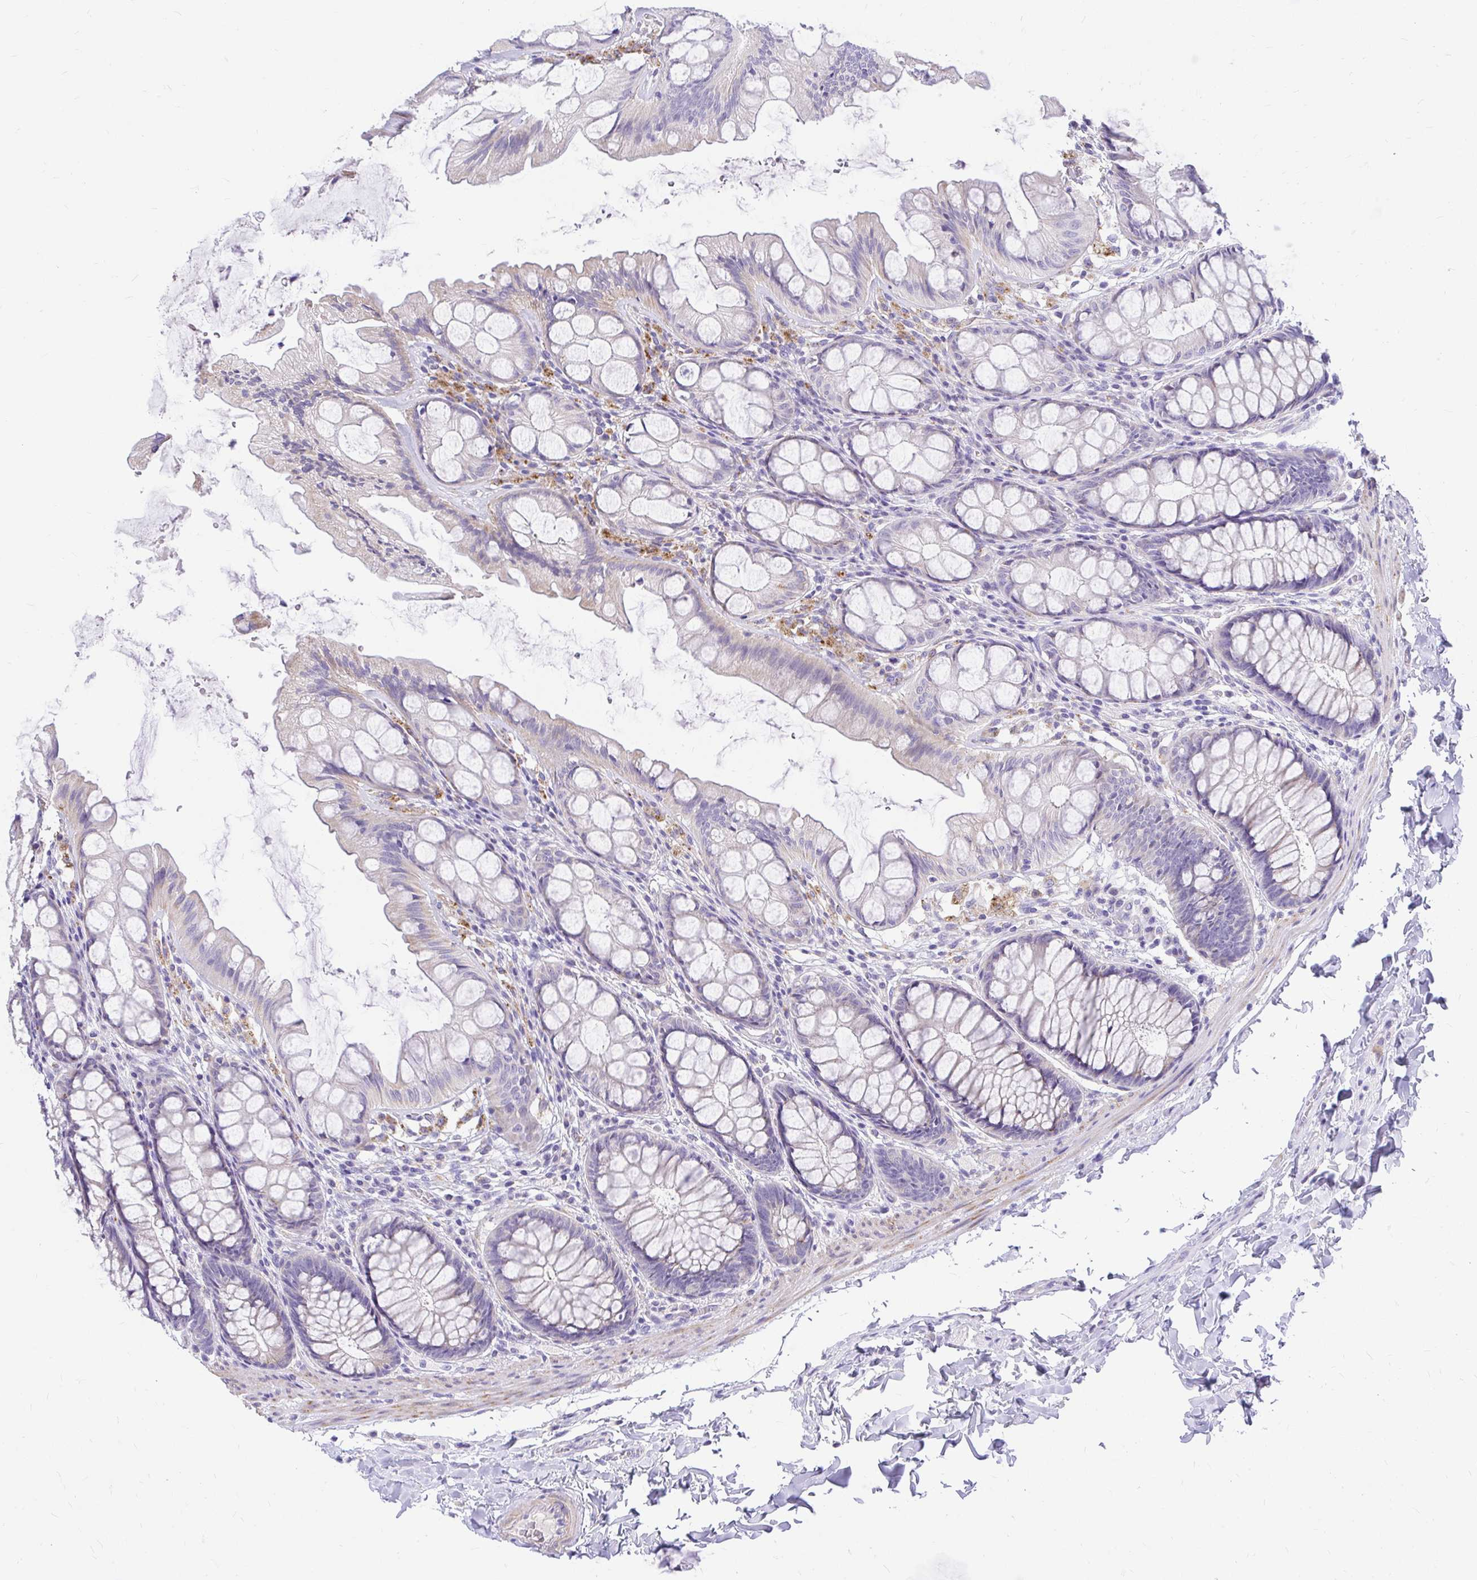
{"staining": {"intensity": "negative", "quantity": "none", "location": "none"}, "tissue": "colon", "cell_type": "Endothelial cells", "image_type": "normal", "snomed": [{"axis": "morphology", "description": "Normal tissue, NOS"}, {"axis": "topography", "description": "Colon"}], "caption": "Immunohistochemical staining of benign colon reveals no significant positivity in endothelial cells. The staining is performed using DAB brown chromogen with nuclei counter-stained in using hematoxylin.", "gene": "PKN3", "patient": {"sex": "male", "age": 47}}